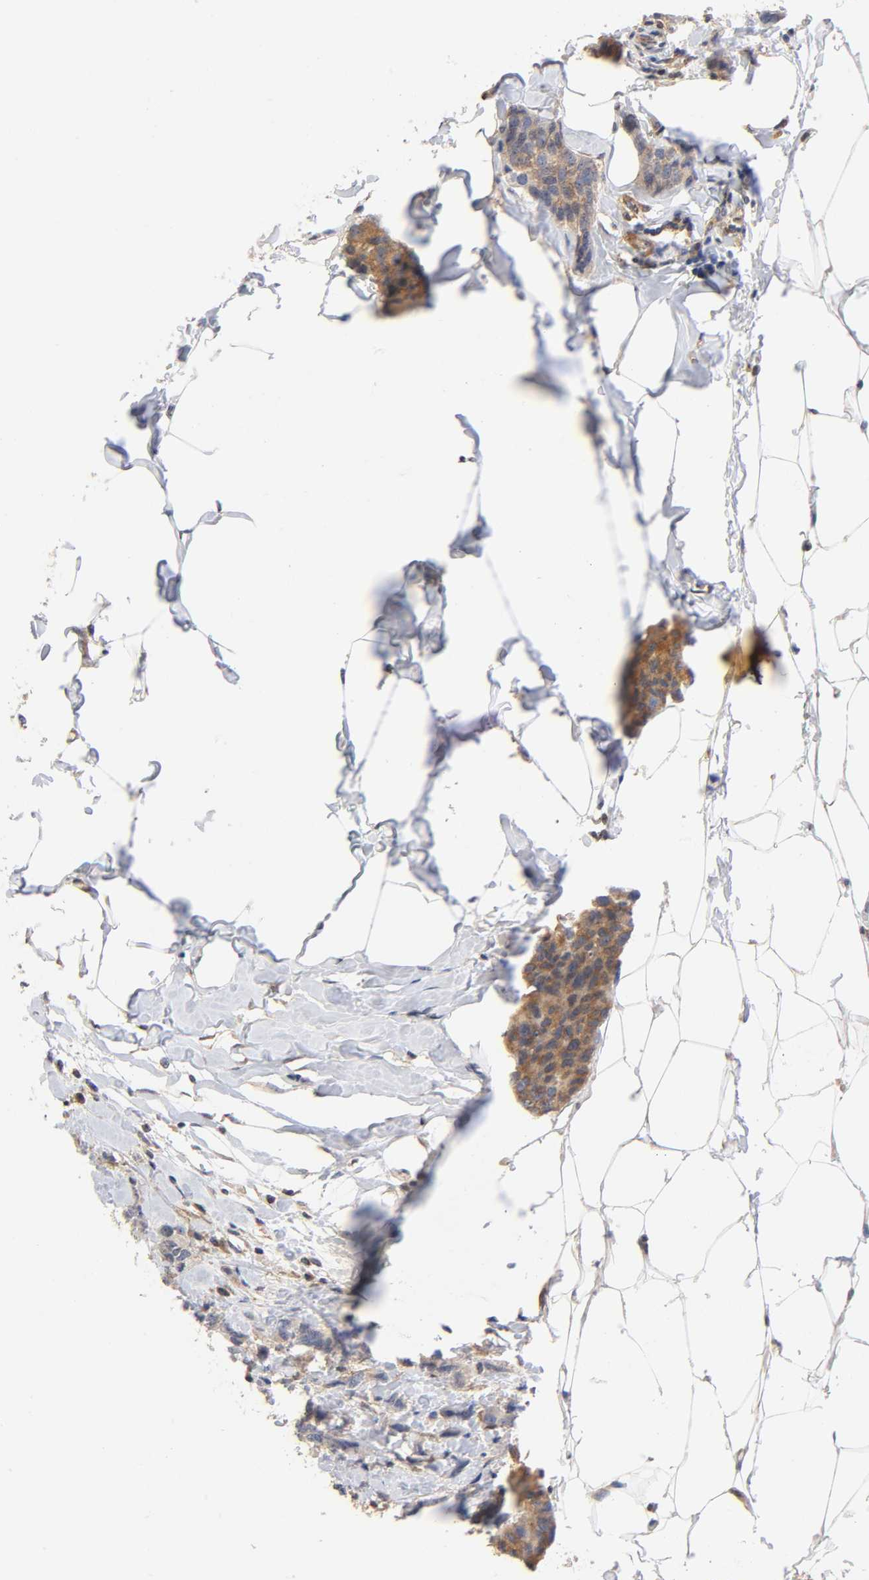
{"staining": {"intensity": "moderate", "quantity": ">75%", "location": "cytoplasmic/membranous"}, "tissue": "breast cancer", "cell_type": "Tumor cells", "image_type": "cancer", "snomed": [{"axis": "morphology", "description": "Normal tissue, NOS"}, {"axis": "morphology", "description": "Duct carcinoma"}, {"axis": "topography", "description": "Breast"}], "caption": "A medium amount of moderate cytoplasmic/membranous staining is identified in approximately >75% of tumor cells in breast cancer tissue.", "gene": "PAFAH1B1", "patient": {"sex": "female", "age": 50}}